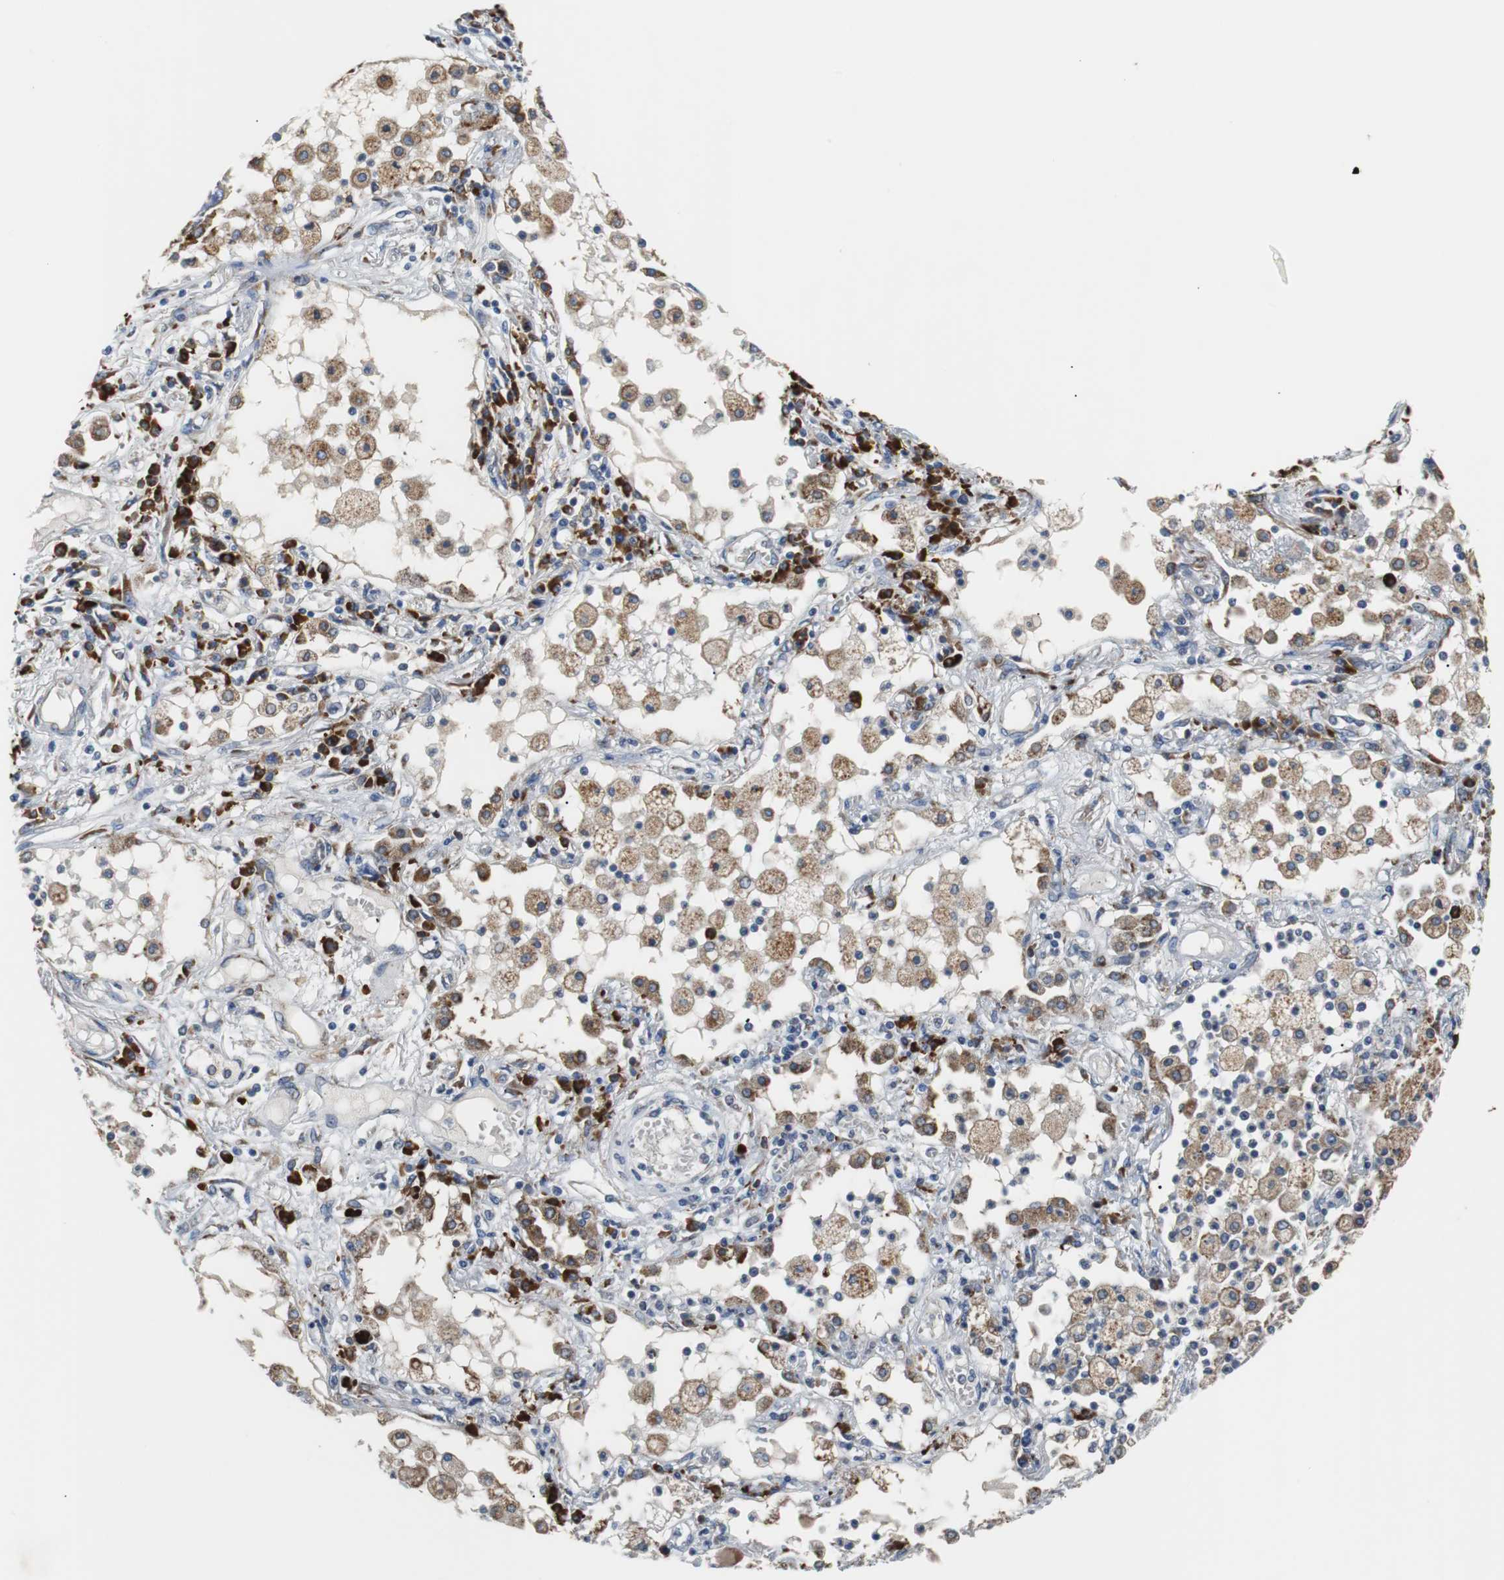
{"staining": {"intensity": "weak", "quantity": "25%-75%", "location": "cytoplasmic/membranous"}, "tissue": "lung cancer", "cell_type": "Tumor cells", "image_type": "cancer", "snomed": [{"axis": "morphology", "description": "Squamous cell carcinoma, NOS"}, {"axis": "topography", "description": "Lung"}], "caption": "Immunohistochemistry micrograph of neoplastic tissue: human lung cancer (squamous cell carcinoma) stained using IHC reveals low levels of weak protein expression localized specifically in the cytoplasmic/membranous of tumor cells, appearing as a cytoplasmic/membranous brown color.", "gene": "PDIA4", "patient": {"sex": "male", "age": 71}}